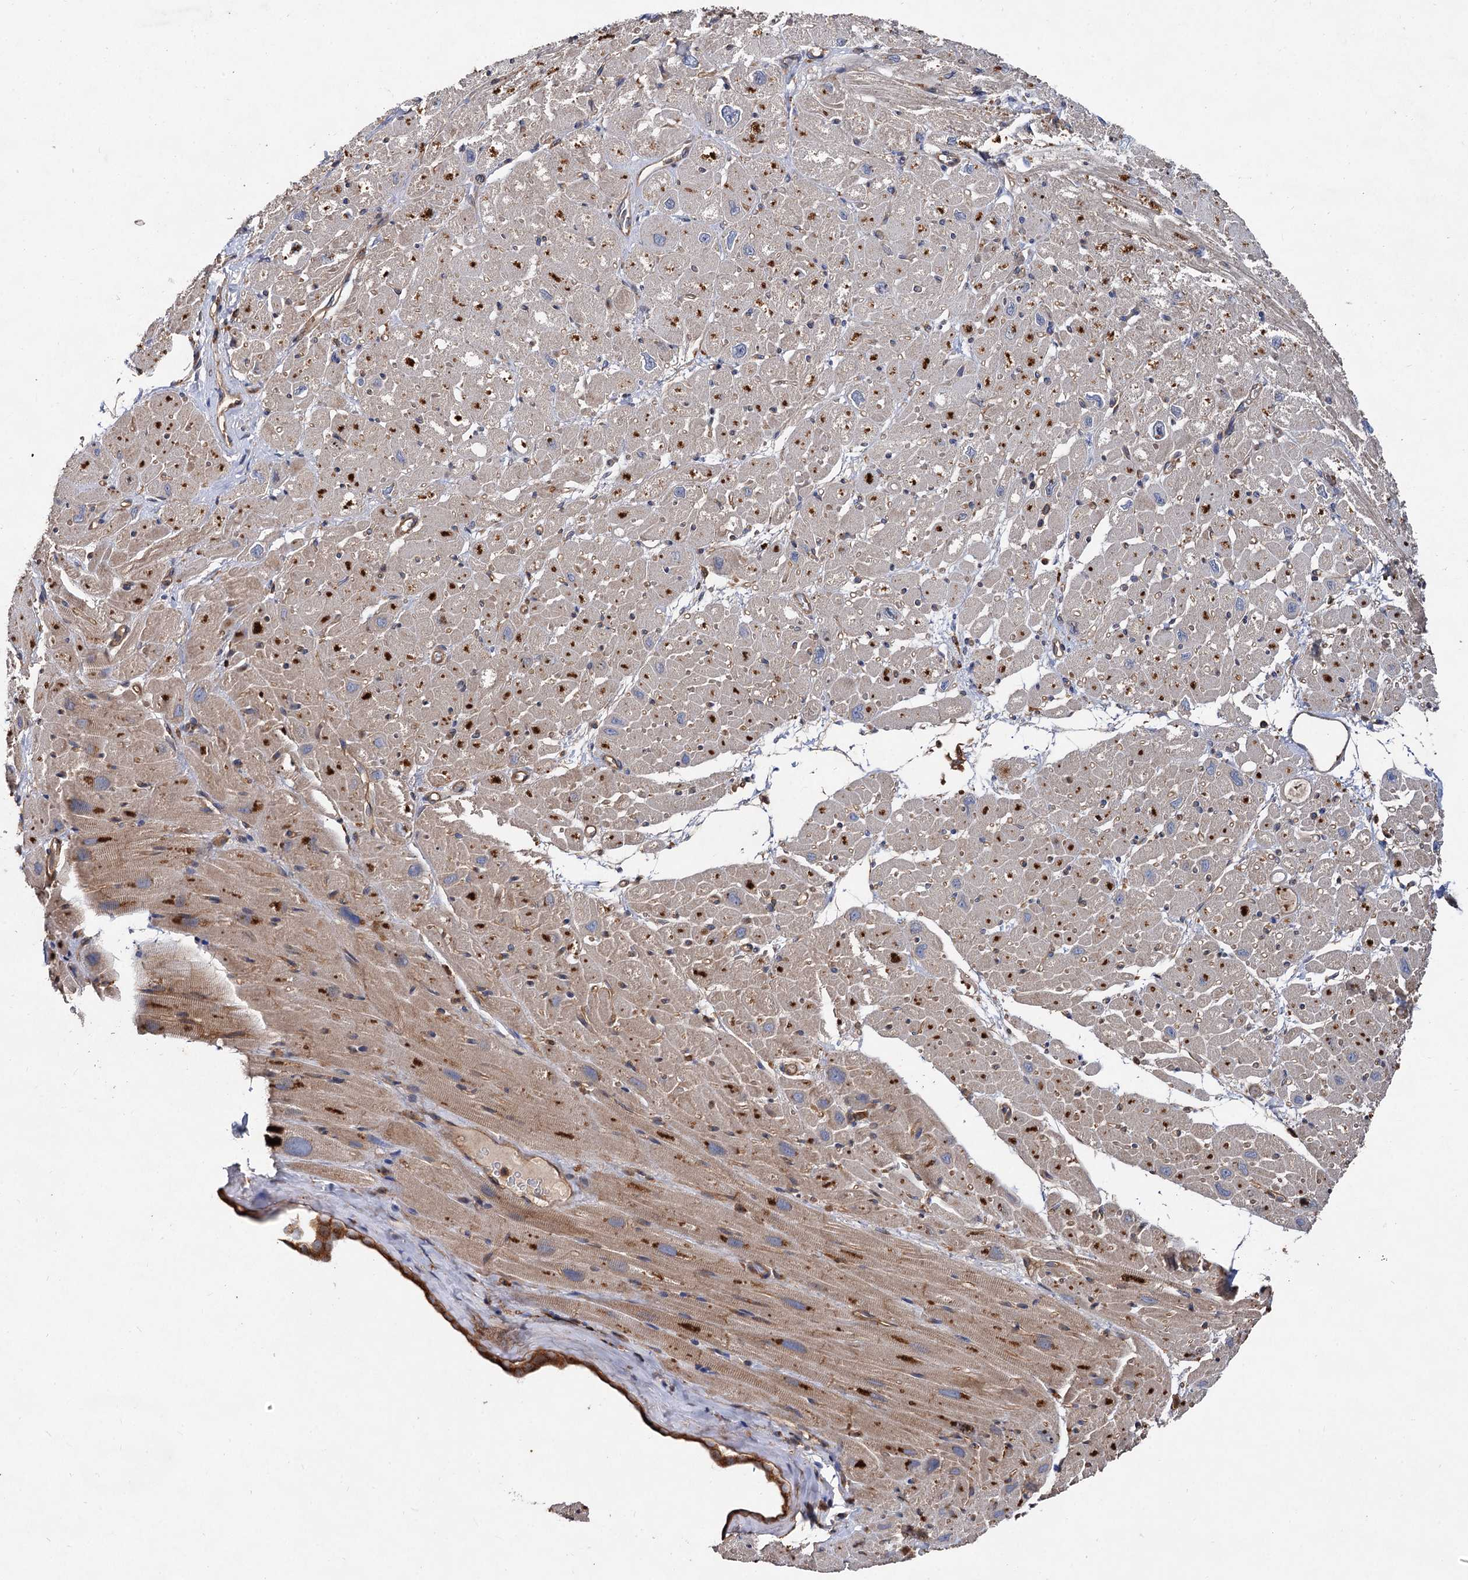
{"staining": {"intensity": "moderate", "quantity": "25%-75%", "location": "cytoplasmic/membranous"}, "tissue": "heart muscle", "cell_type": "Cardiomyocytes", "image_type": "normal", "snomed": [{"axis": "morphology", "description": "Normal tissue, NOS"}, {"axis": "topography", "description": "Heart"}], "caption": "Immunohistochemistry (IHC) (DAB (3,3'-diaminobenzidine)) staining of unremarkable human heart muscle demonstrates moderate cytoplasmic/membranous protein positivity in about 25%-75% of cardiomyocytes. The protein is stained brown, and the nuclei are stained in blue (DAB IHC with brightfield microscopy, high magnification).", "gene": "VPS29", "patient": {"sex": "male", "age": 50}}